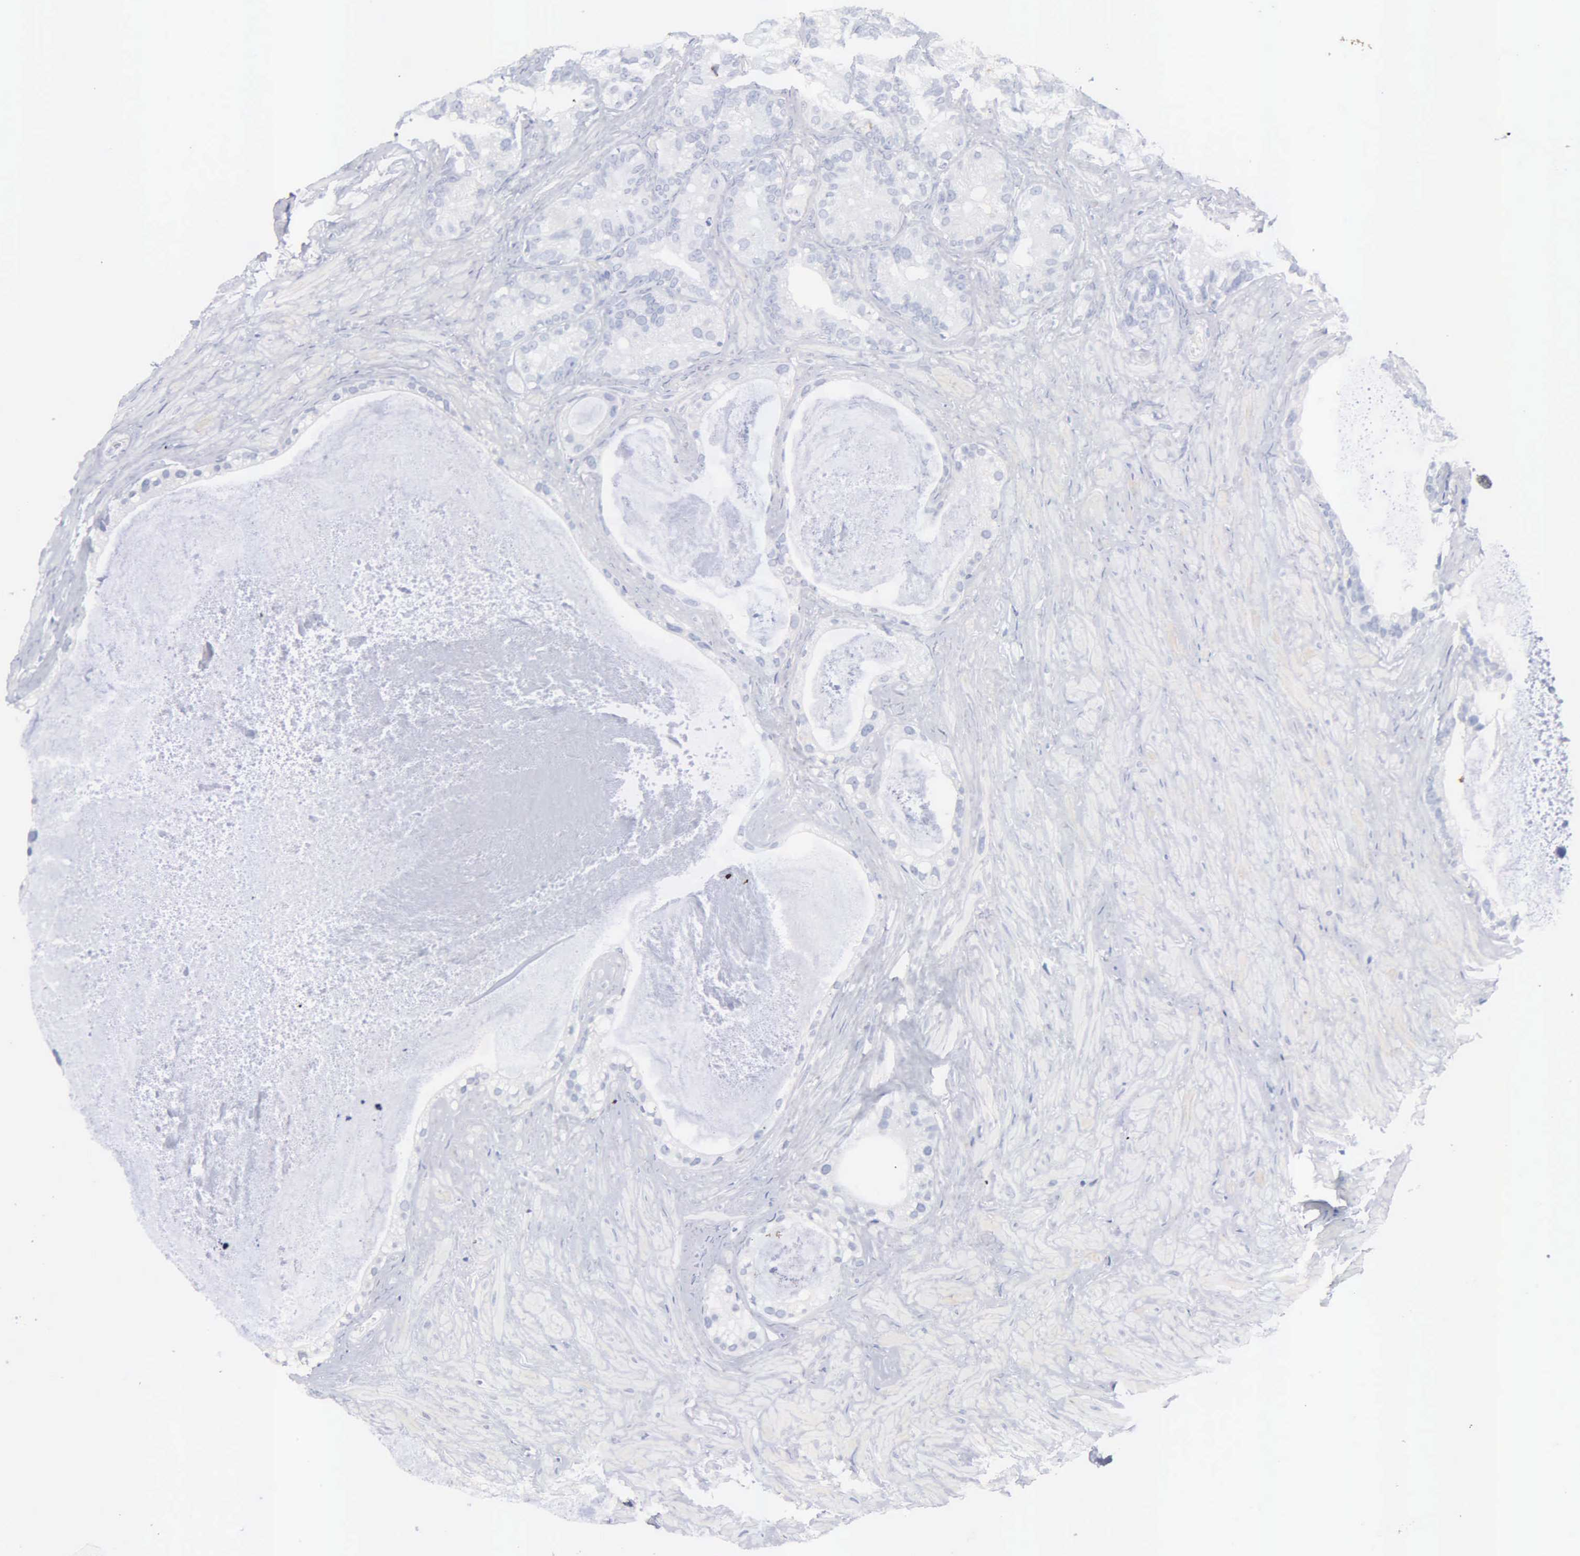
{"staining": {"intensity": "negative", "quantity": "none", "location": "none"}, "tissue": "seminal vesicle", "cell_type": "Glandular cells", "image_type": "normal", "snomed": [{"axis": "morphology", "description": "Normal tissue, NOS"}, {"axis": "topography", "description": "Seminal veicle"}], "caption": "Human seminal vesicle stained for a protein using immunohistochemistry (IHC) reveals no staining in glandular cells.", "gene": "ASPHD2", "patient": {"sex": "male", "age": 63}}